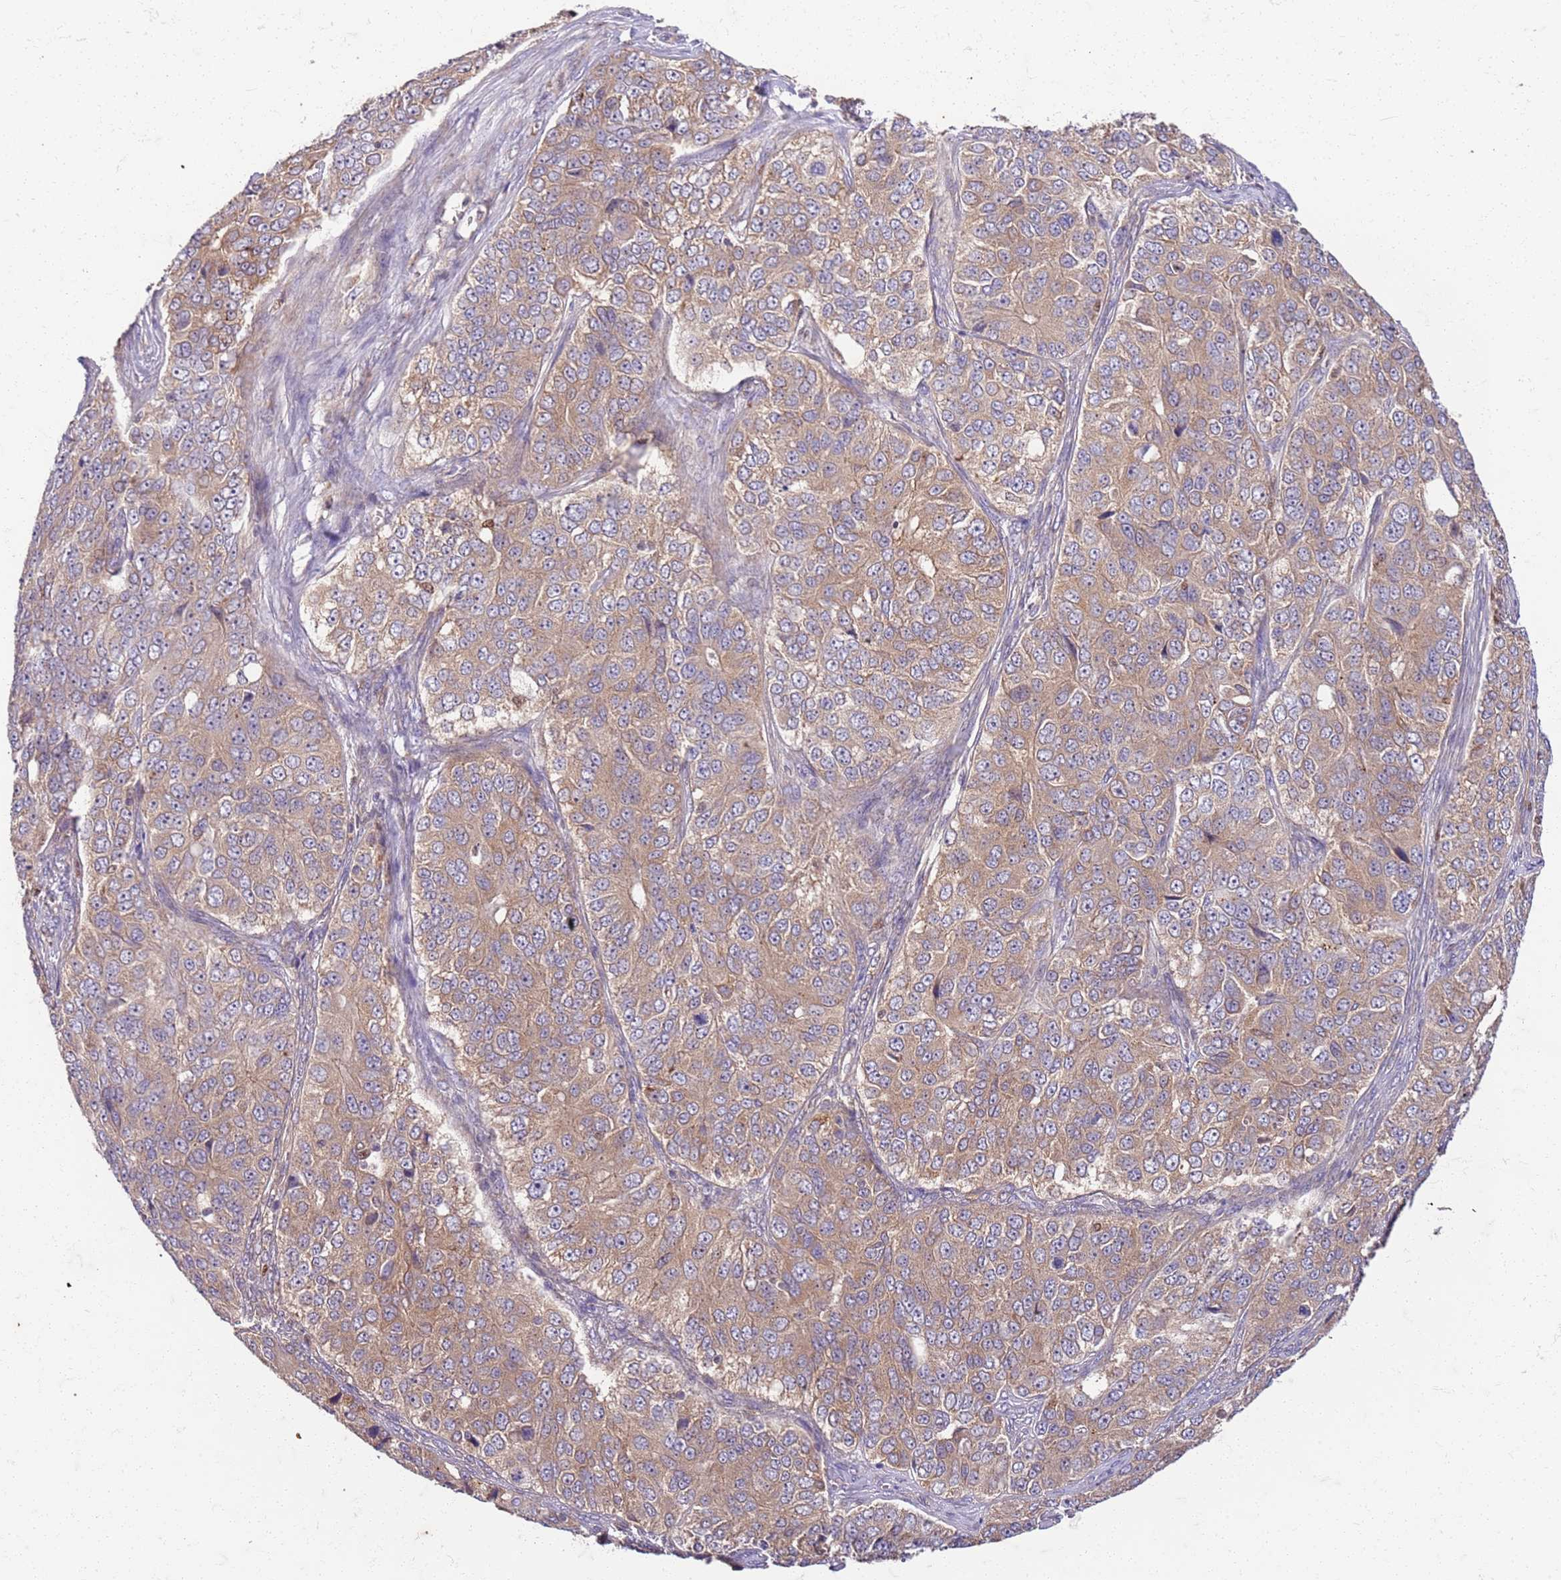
{"staining": {"intensity": "weak", "quantity": ">75%", "location": "cytoplasmic/membranous"}, "tissue": "ovarian cancer", "cell_type": "Tumor cells", "image_type": "cancer", "snomed": [{"axis": "morphology", "description": "Carcinoma, endometroid"}, {"axis": "topography", "description": "Ovary"}], "caption": "A photomicrograph showing weak cytoplasmic/membranous staining in approximately >75% of tumor cells in endometroid carcinoma (ovarian), as visualized by brown immunohistochemical staining.", "gene": "OSBP", "patient": {"sex": "female", "age": 51}}